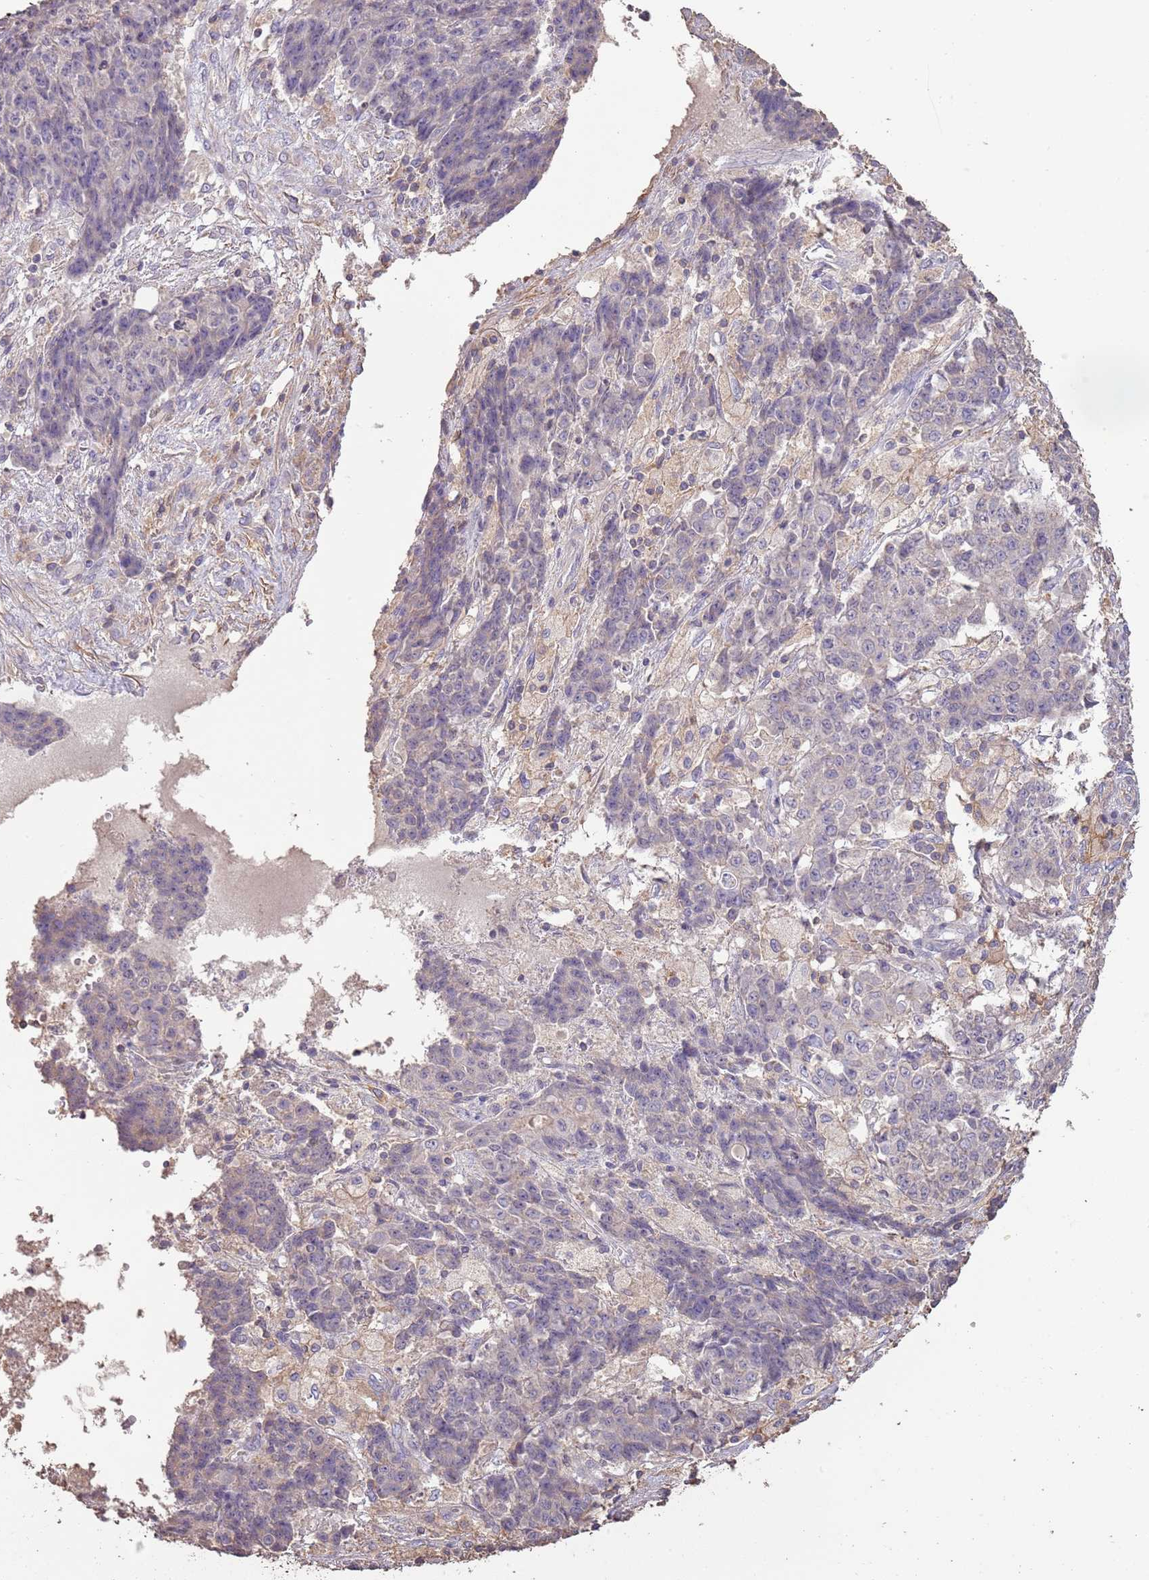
{"staining": {"intensity": "negative", "quantity": "none", "location": "none"}, "tissue": "ovarian cancer", "cell_type": "Tumor cells", "image_type": "cancer", "snomed": [{"axis": "morphology", "description": "Carcinoma, endometroid"}, {"axis": "topography", "description": "Ovary"}], "caption": "Immunohistochemistry of human ovarian endometroid carcinoma reveals no expression in tumor cells.", "gene": "FECH", "patient": {"sex": "female", "age": 42}}